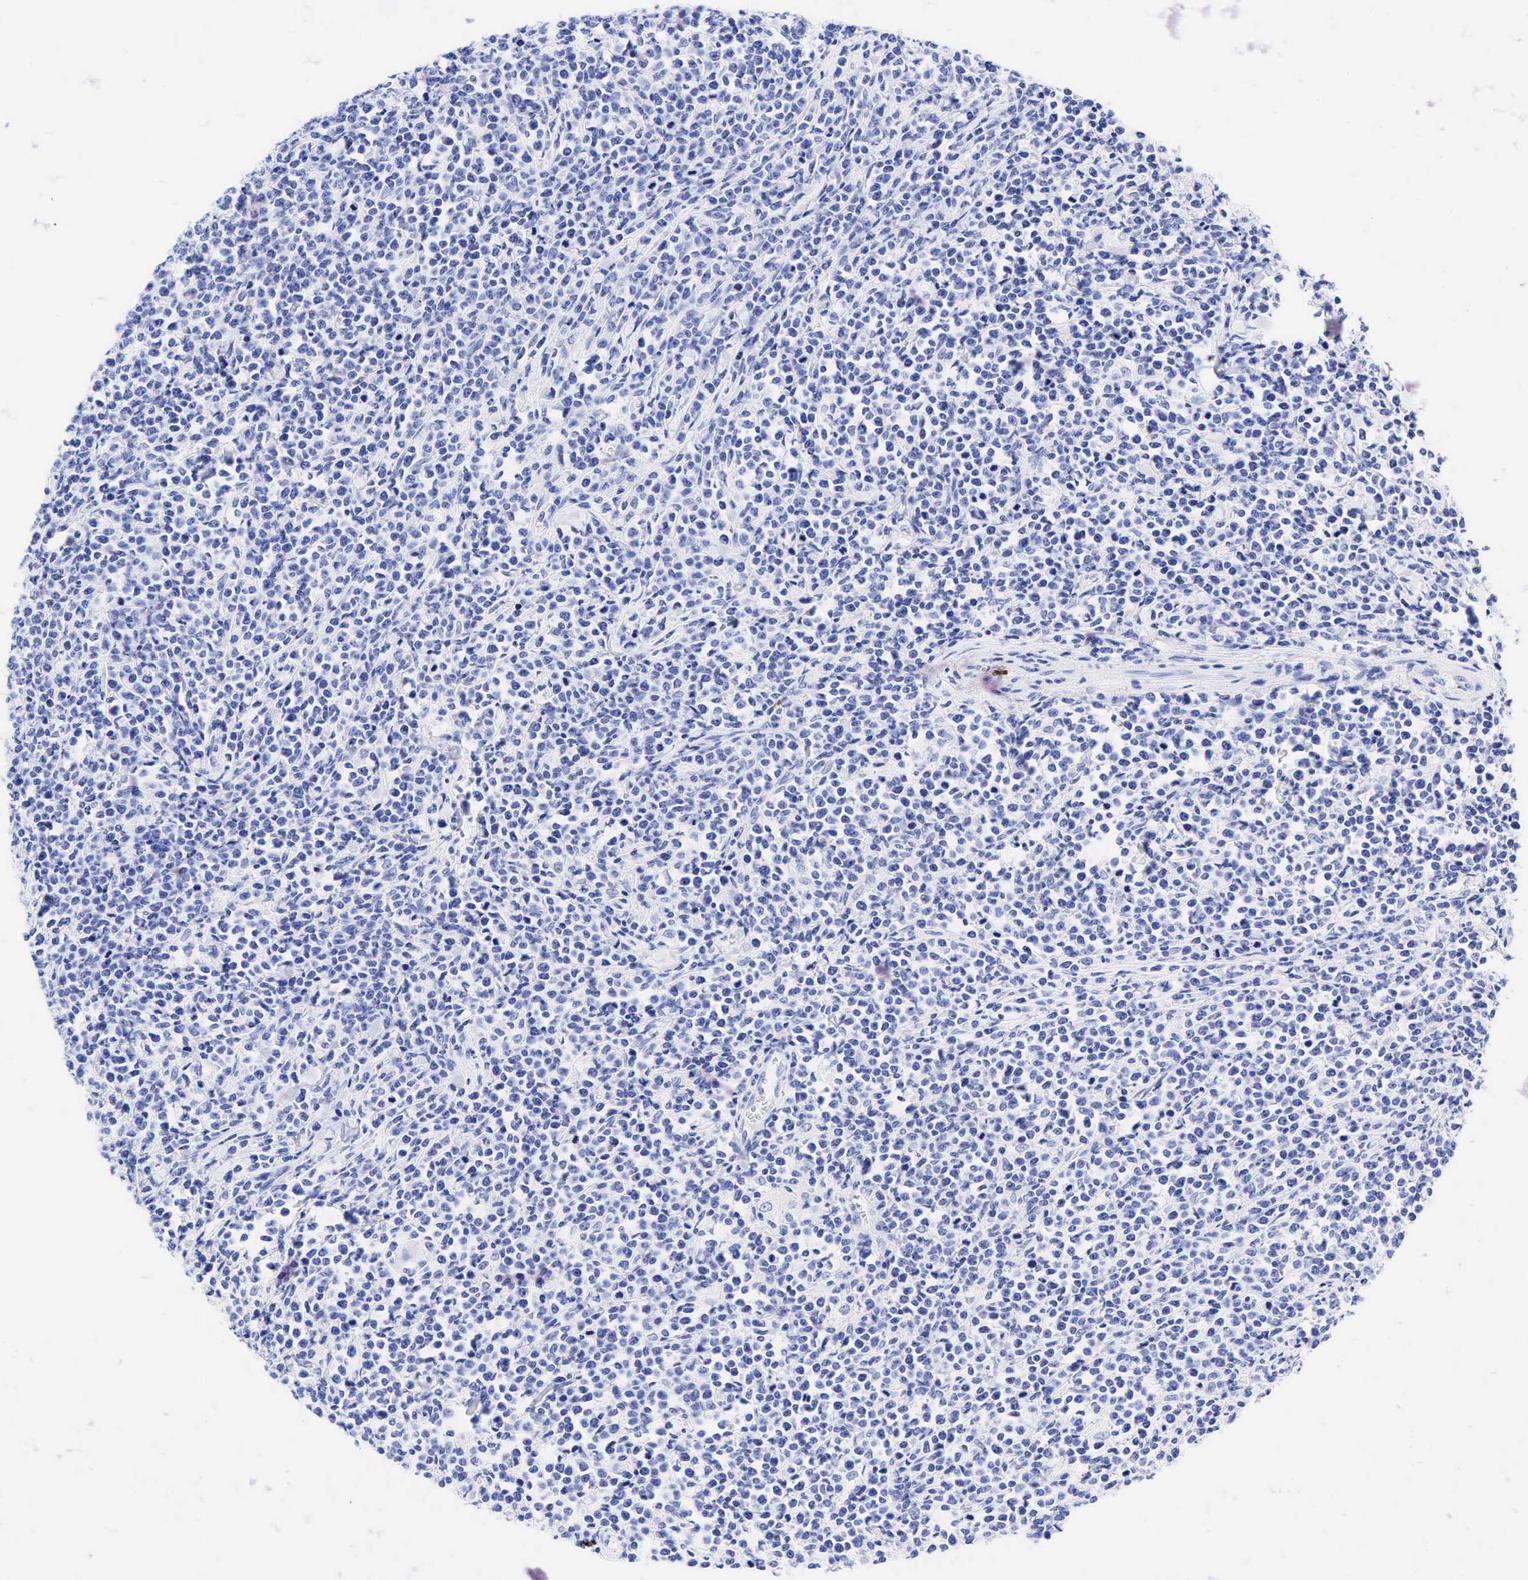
{"staining": {"intensity": "negative", "quantity": "none", "location": "none"}, "tissue": "lymphoma", "cell_type": "Tumor cells", "image_type": "cancer", "snomed": [{"axis": "morphology", "description": "Malignant lymphoma, non-Hodgkin's type, High grade"}, {"axis": "topography", "description": "Small intestine"}, {"axis": "topography", "description": "Colon"}], "caption": "Tumor cells are negative for protein expression in human lymphoma.", "gene": "FUT4", "patient": {"sex": "male", "age": 8}}